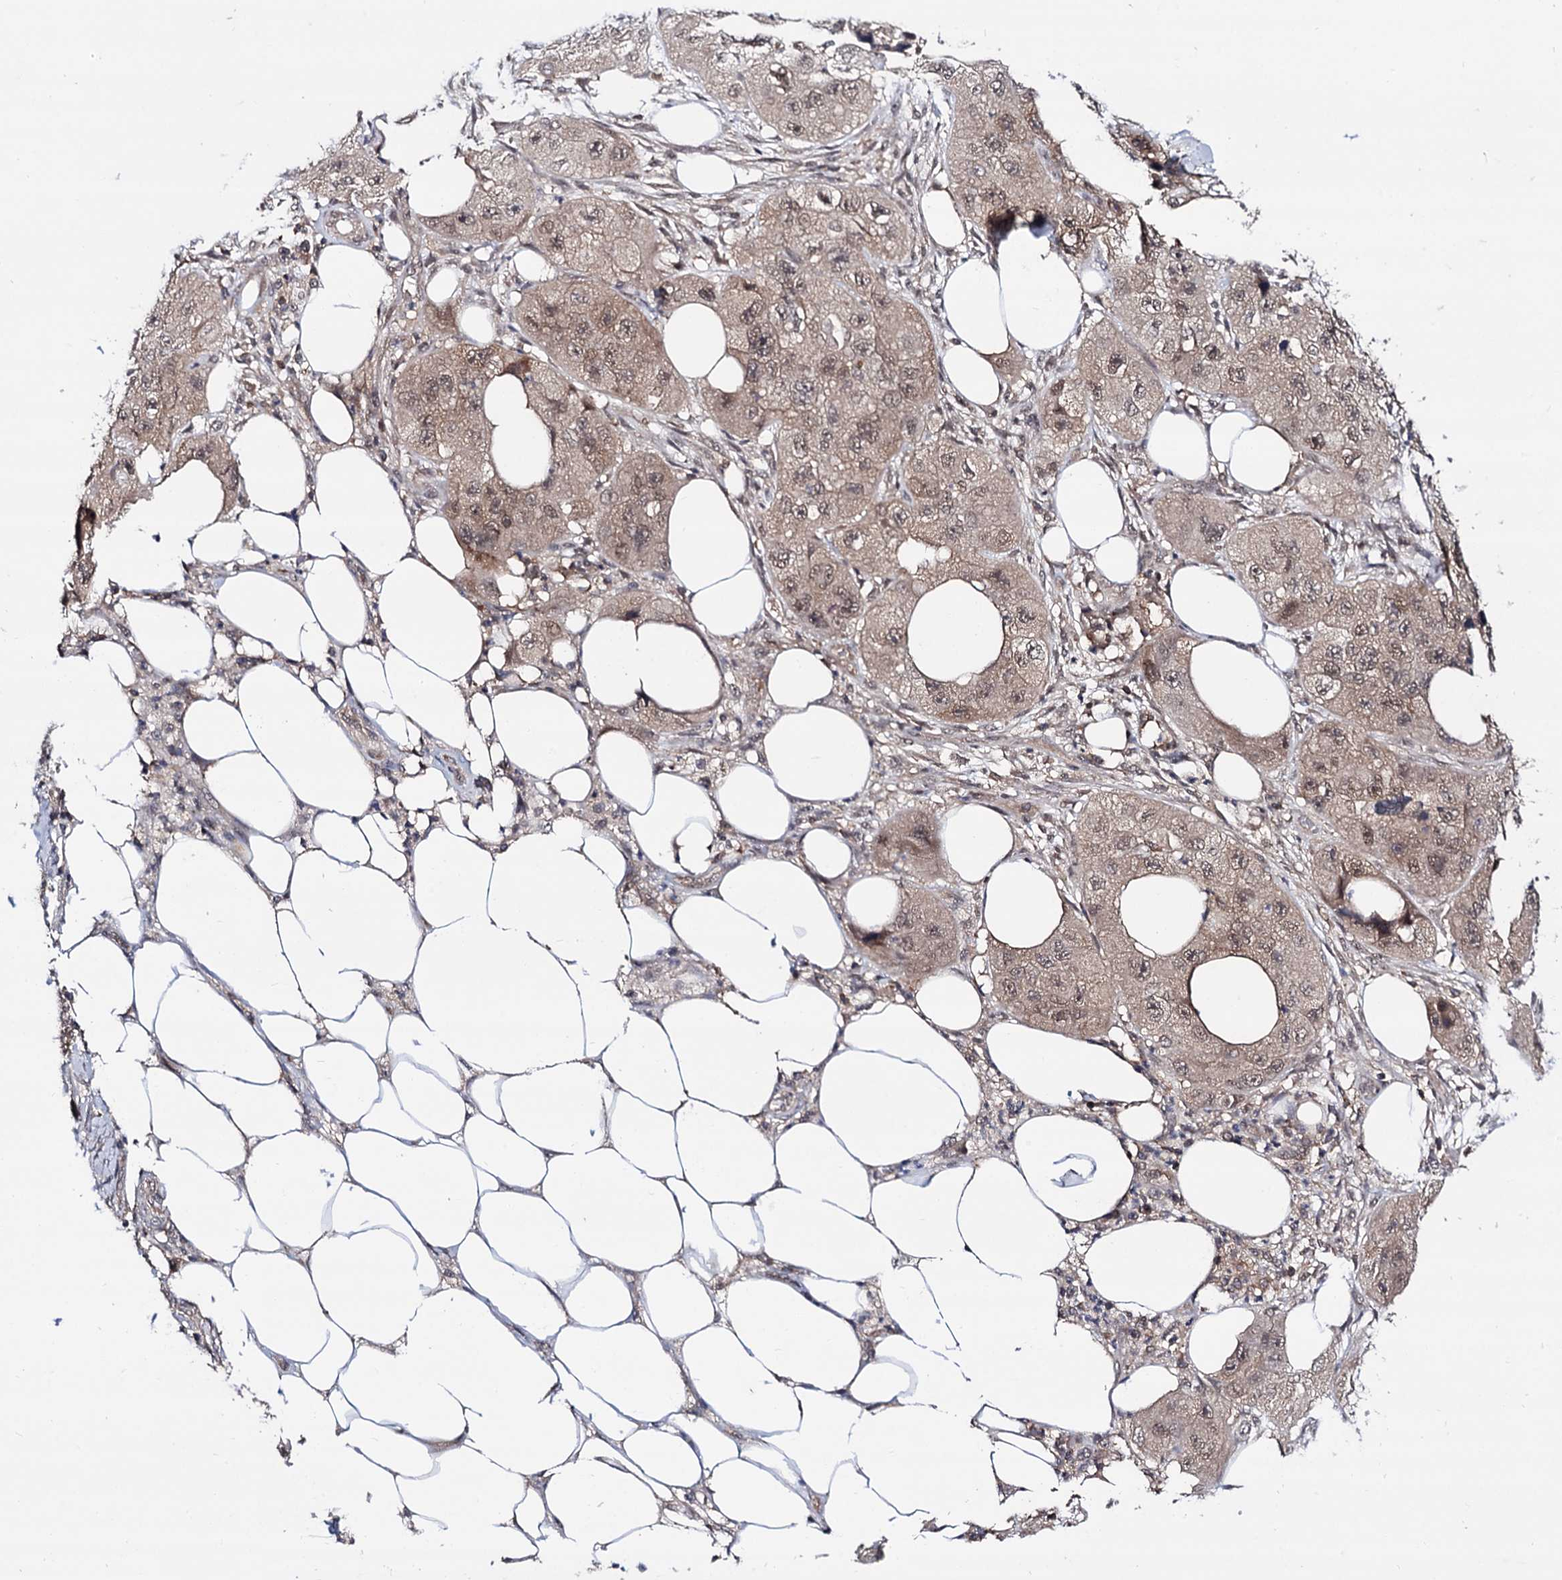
{"staining": {"intensity": "moderate", "quantity": ">75%", "location": "cytoplasmic/membranous,nuclear"}, "tissue": "skin cancer", "cell_type": "Tumor cells", "image_type": "cancer", "snomed": [{"axis": "morphology", "description": "Squamous cell carcinoma, NOS"}, {"axis": "topography", "description": "Skin"}, {"axis": "topography", "description": "Subcutis"}], "caption": "Squamous cell carcinoma (skin) was stained to show a protein in brown. There is medium levels of moderate cytoplasmic/membranous and nuclear positivity in about >75% of tumor cells.", "gene": "MICAL2", "patient": {"sex": "male", "age": 73}}